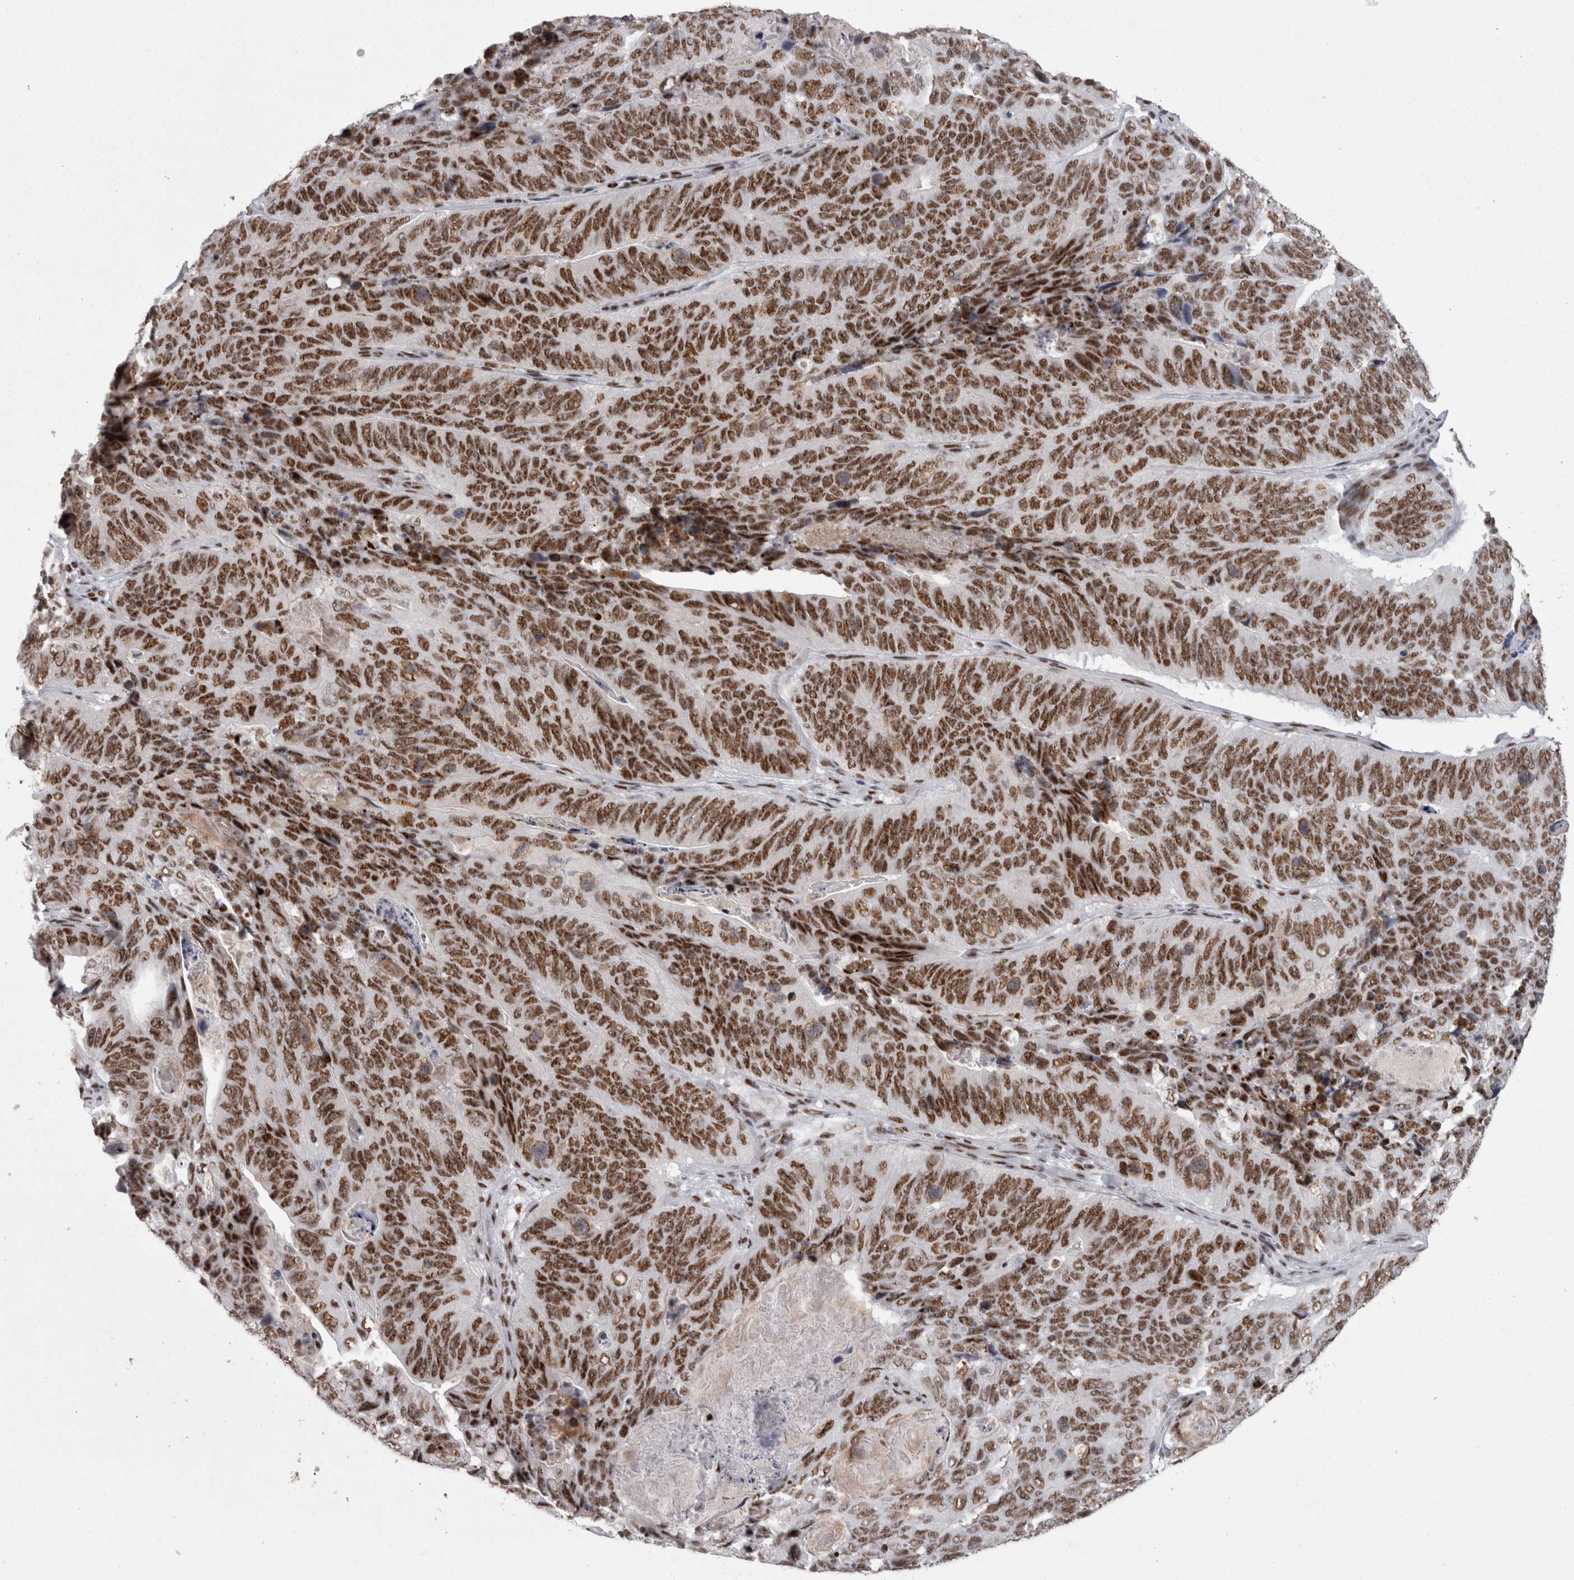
{"staining": {"intensity": "moderate", "quantity": ">75%", "location": "nuclear"}, "tissue": "stomach cancer", "cell_type": "Tumor cells", "image_type": "cancer", "snomed": [{"axis": "morphology", "description": "Normal tissue, NOS"}, {"axis": "morphology", "description": "Adenocarcinoma, NOS"}, {"axis": "topography", "description": "Stomach"}], "caption": "Brown immunohistochemical staining in human stomach adenocarcinoma demonstrates moderate nuclear positivity in about >75% of tumor cells.", "gene": "SNRNP40", "patient": {"sex": "female", "age": 89}}